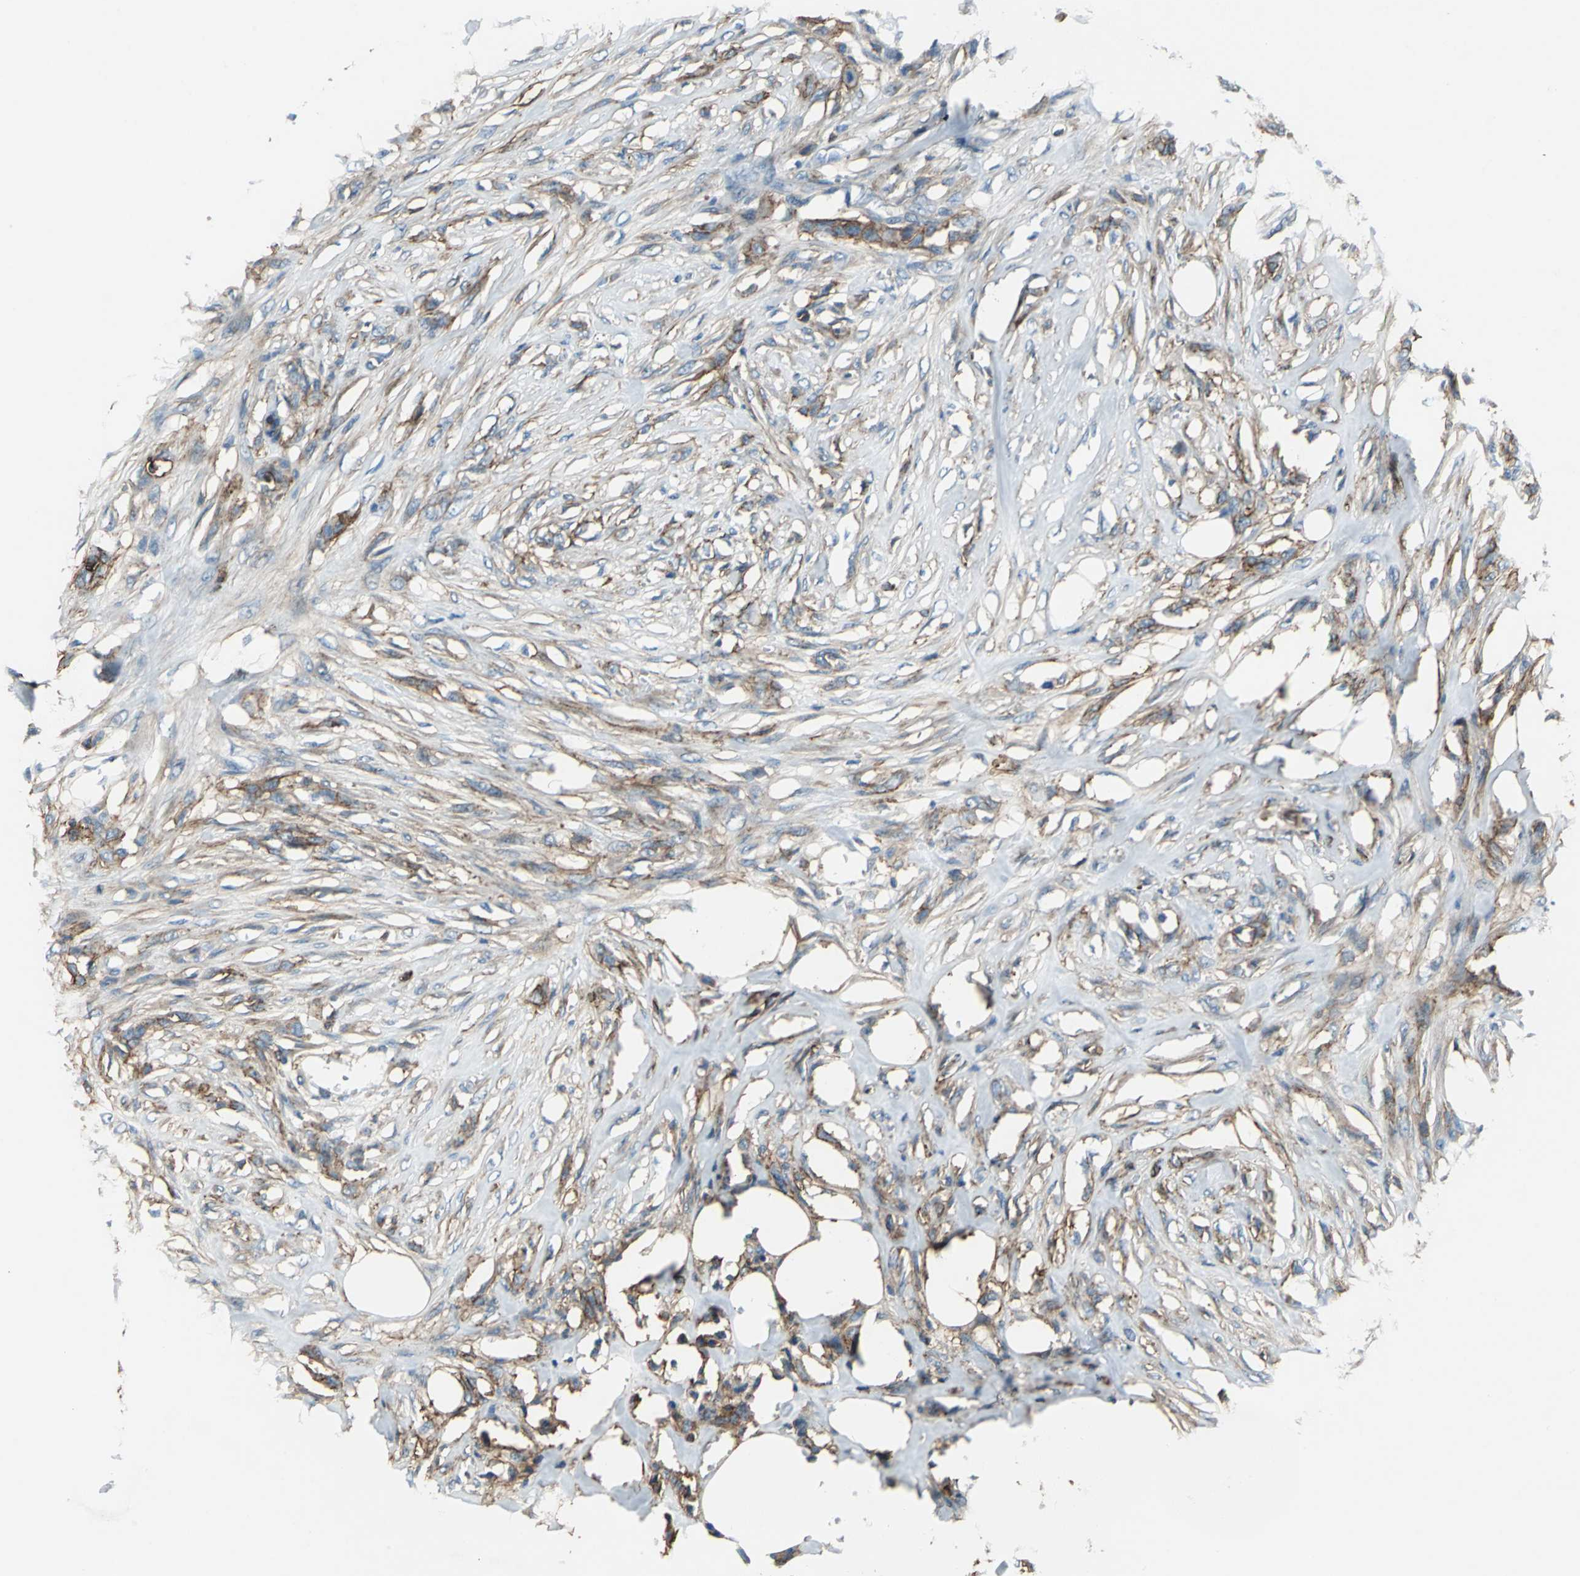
{"staining": {"intensity": "strong", "quantity": ">75%", "location": "cytoplasmic/membranous"}, "tissue": "skin cancer", "cell_type": "Tumor cells", "image_type": "cancer", "snomed": [{"axis": "morphology", "description": "Normal tissue, NOS"}, {"axis": "morphology", "description": "Squamous cell carcinoma, NOS"}, {"axis": "topography", "description": "Skin"}], "caption": "A high-resolution image shows immunohistochemistry staining of skin squamous cell carcinoma, which displays strong cytoplasmic/membranous staining in approximately >75% of tumor cells.", "gene": "CD44", "patient": {"sex": "female", "age": 59}}